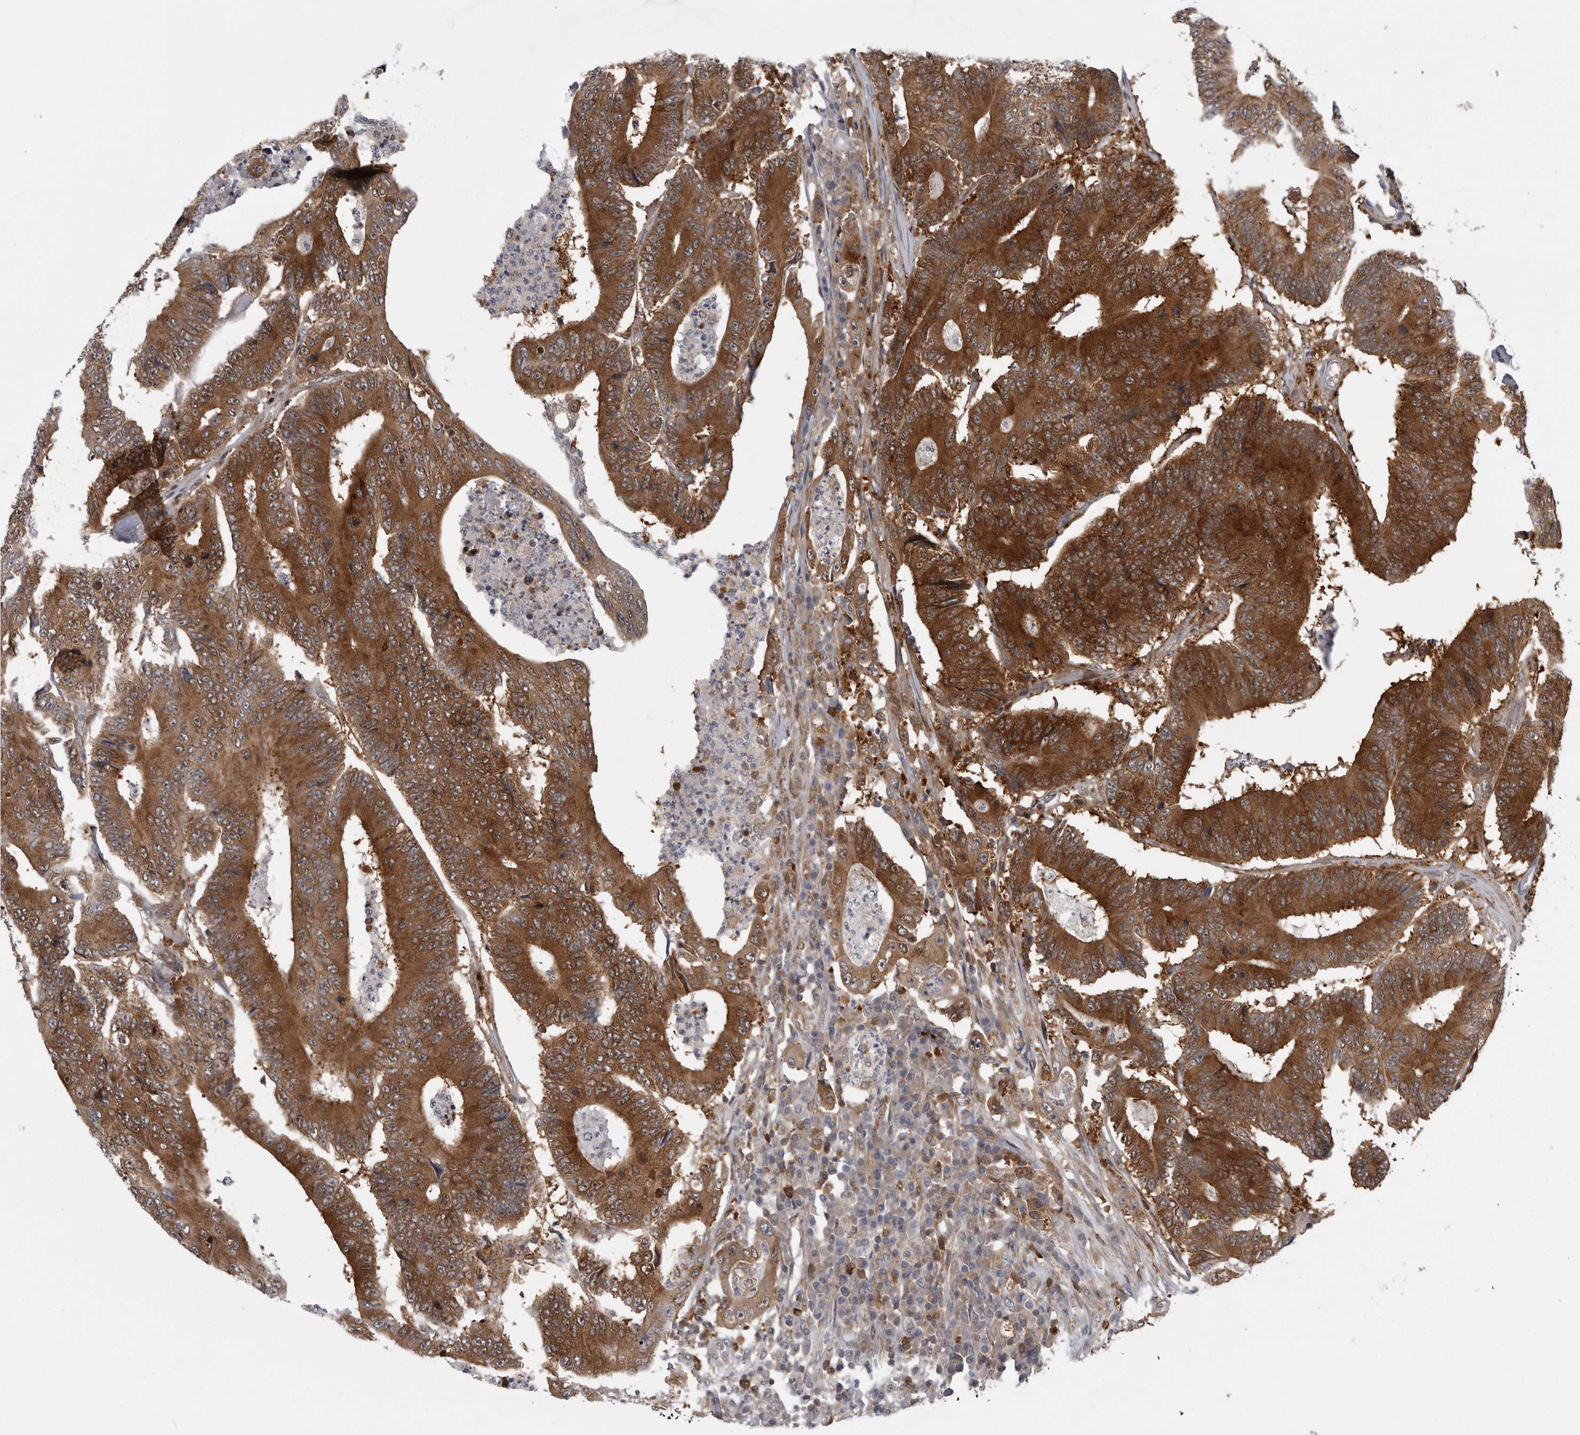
{"staining": {"intensity": "strong", "quantity": ">75%", "location": "cytoplasmic/membranous"}, "tissue": "colorectal cancer", "cell_type": "Tumor cells", "image_type": "cancer", "snomed": [{"axis": "morphology", "description": "Adenocarcinoma, NOS"}, {"axis": "topography", "description": "Colon"}], "caption": "This photomicrograph exhibits immunohistochemistry (IHC) staining of human colorectal adenocarcinoma, with high strong cytoplasmic/membranous positivity in approximately >75% of tumor cells.", "gene": "CACYBP", "patient": {"sex": "male", "age": 83}}